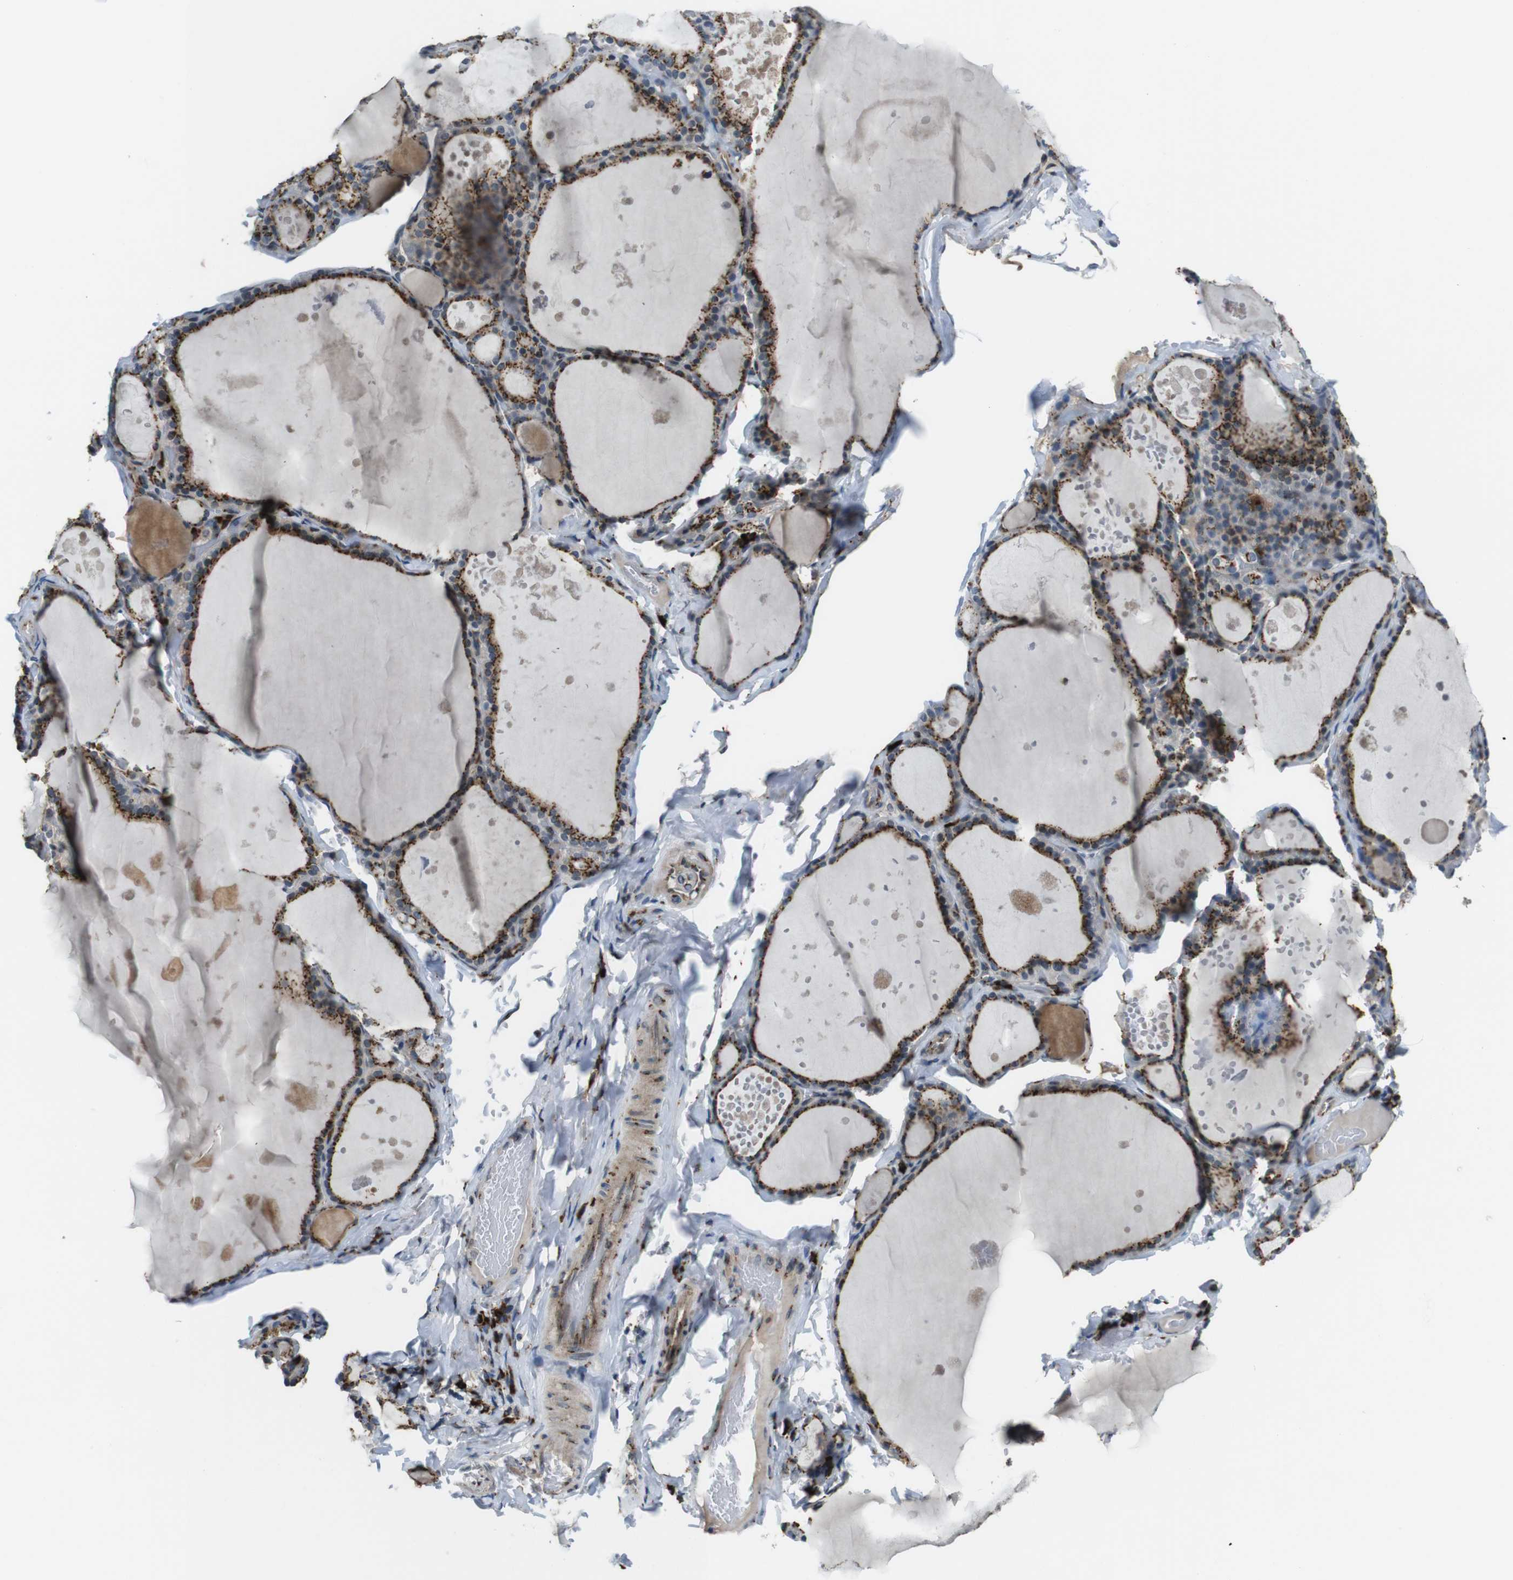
{"staining": {"intensity": "moderate", "quantity": ">75%", "location": "cytoplasmic/membranous"}, "tissue": "thyroid gland", "cell_type": "Glandular cells", "image_type": "normal", "snomed": [{"axis": "morphology", "description": "Normal tissue, NOS"}, {"axis": "topography", "description": "Thyroid gland"}], "caption": "High-power microscopy captured an immunohistochemistry histopathology image of benign thyroid gland, revealing moderate cytoplasmic/membranous positivity in about >75% of glandular cells. (brown staining indicates protein expression, while blue staining denotes nuclei).", "gene": "ZFPL1", "patient": {"sex": "male", "age": 56}}